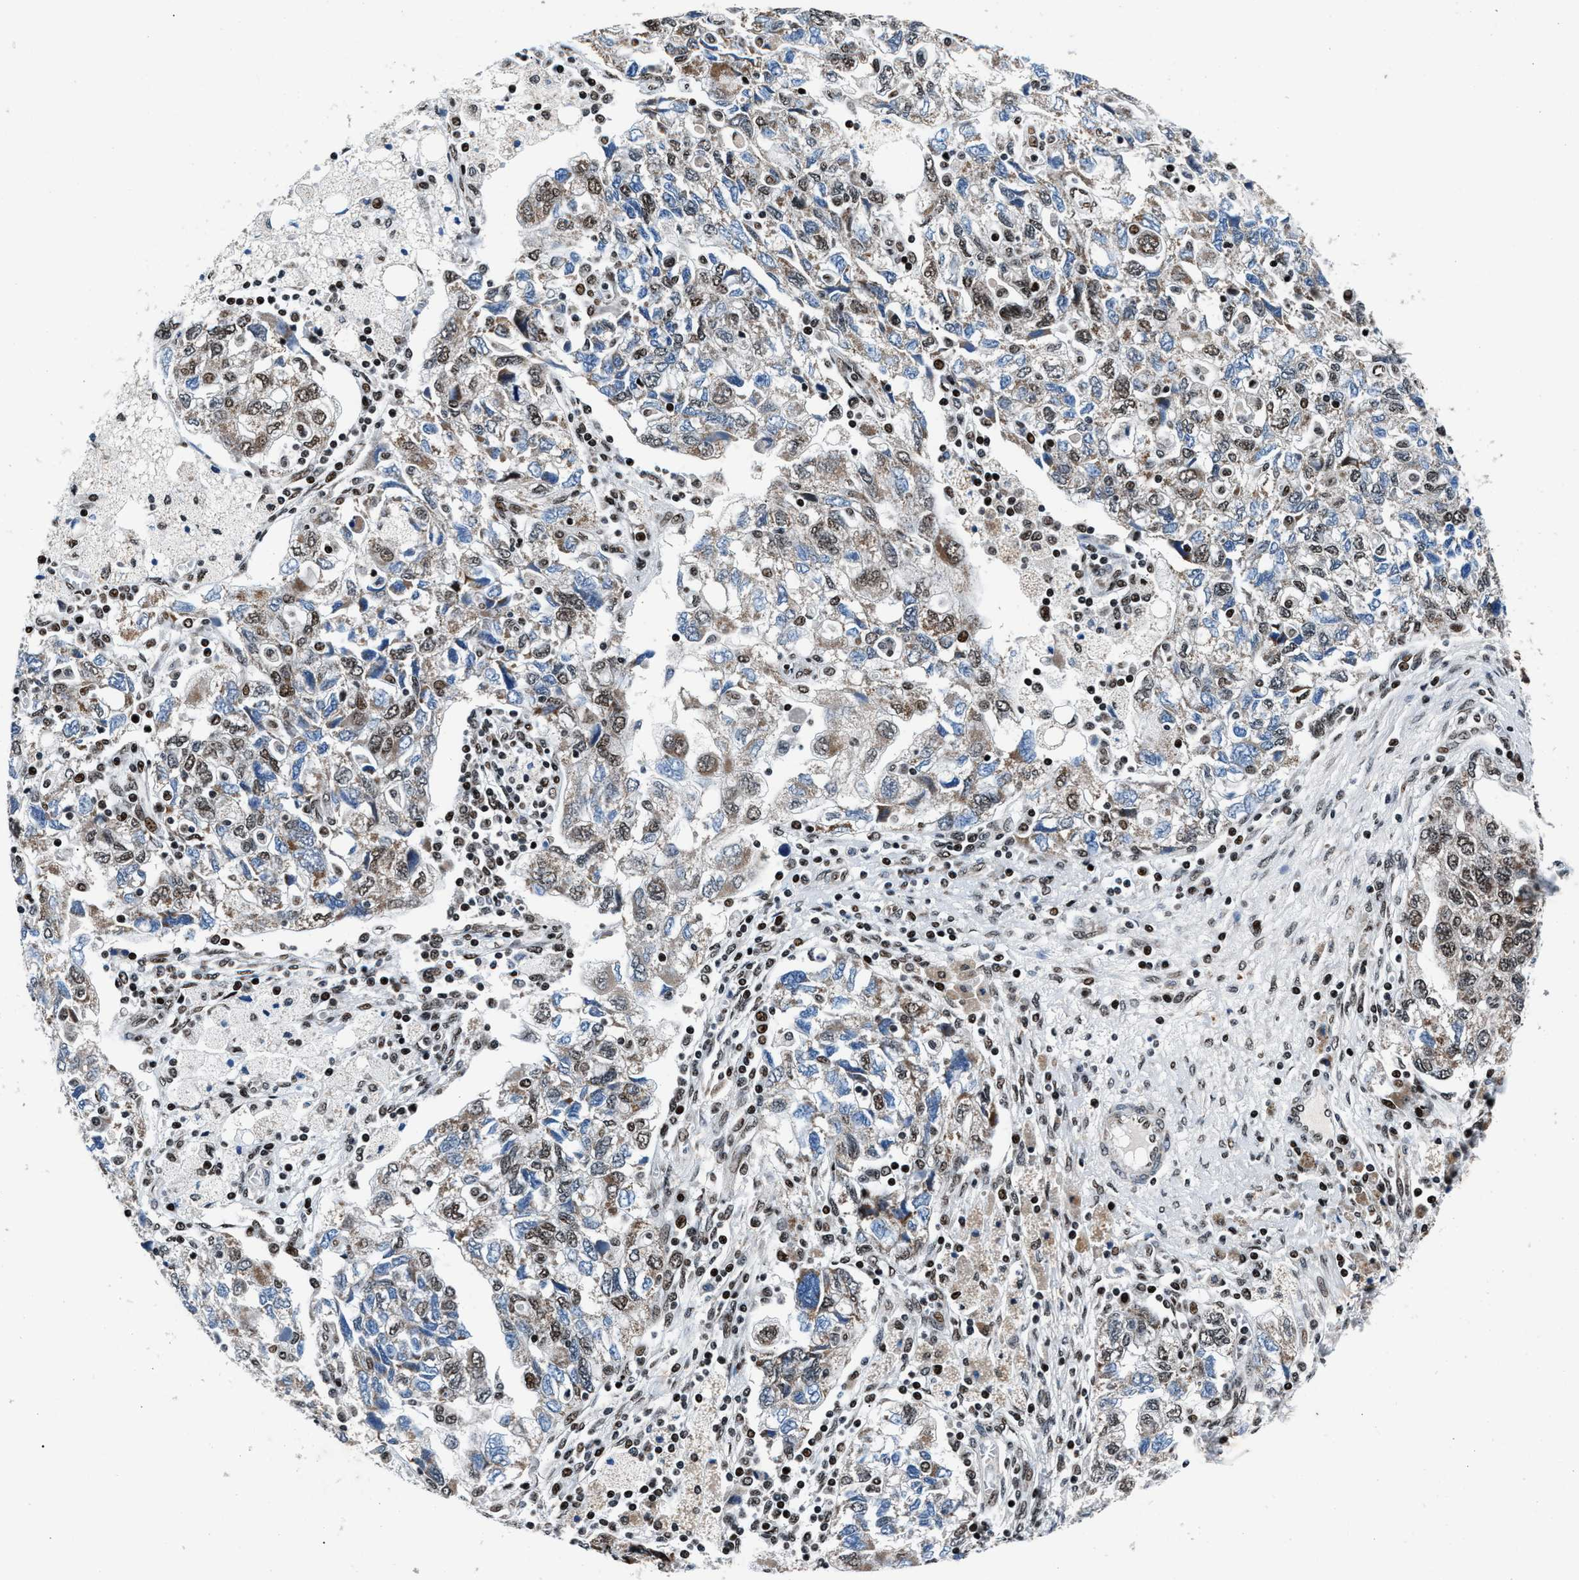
{"staining": {"intensity": "weak", "quantity": "25%-75%", "location": "nuclear"}, "tissue": "ovarian cancer", "cell_type": "Tumor cells", "image_type": "cancer", "snomed": [{"axis": "morphology", "description": "Carcinoma, NOS"}, {"axis": "morphology", "description": "Cystadenocarcinoma, serous, NOS"}, {"axis": "topography", "description": "Ovary"}], "caption": "High-power microscopy captured an immunohistochemistry image of ovarian cancer (carcinoma), revealing weak nuclear expression in about 25%-75% of tumor cells.", "gene": "PRRC2B", "patient": {"sex": "female", "age": 69}}